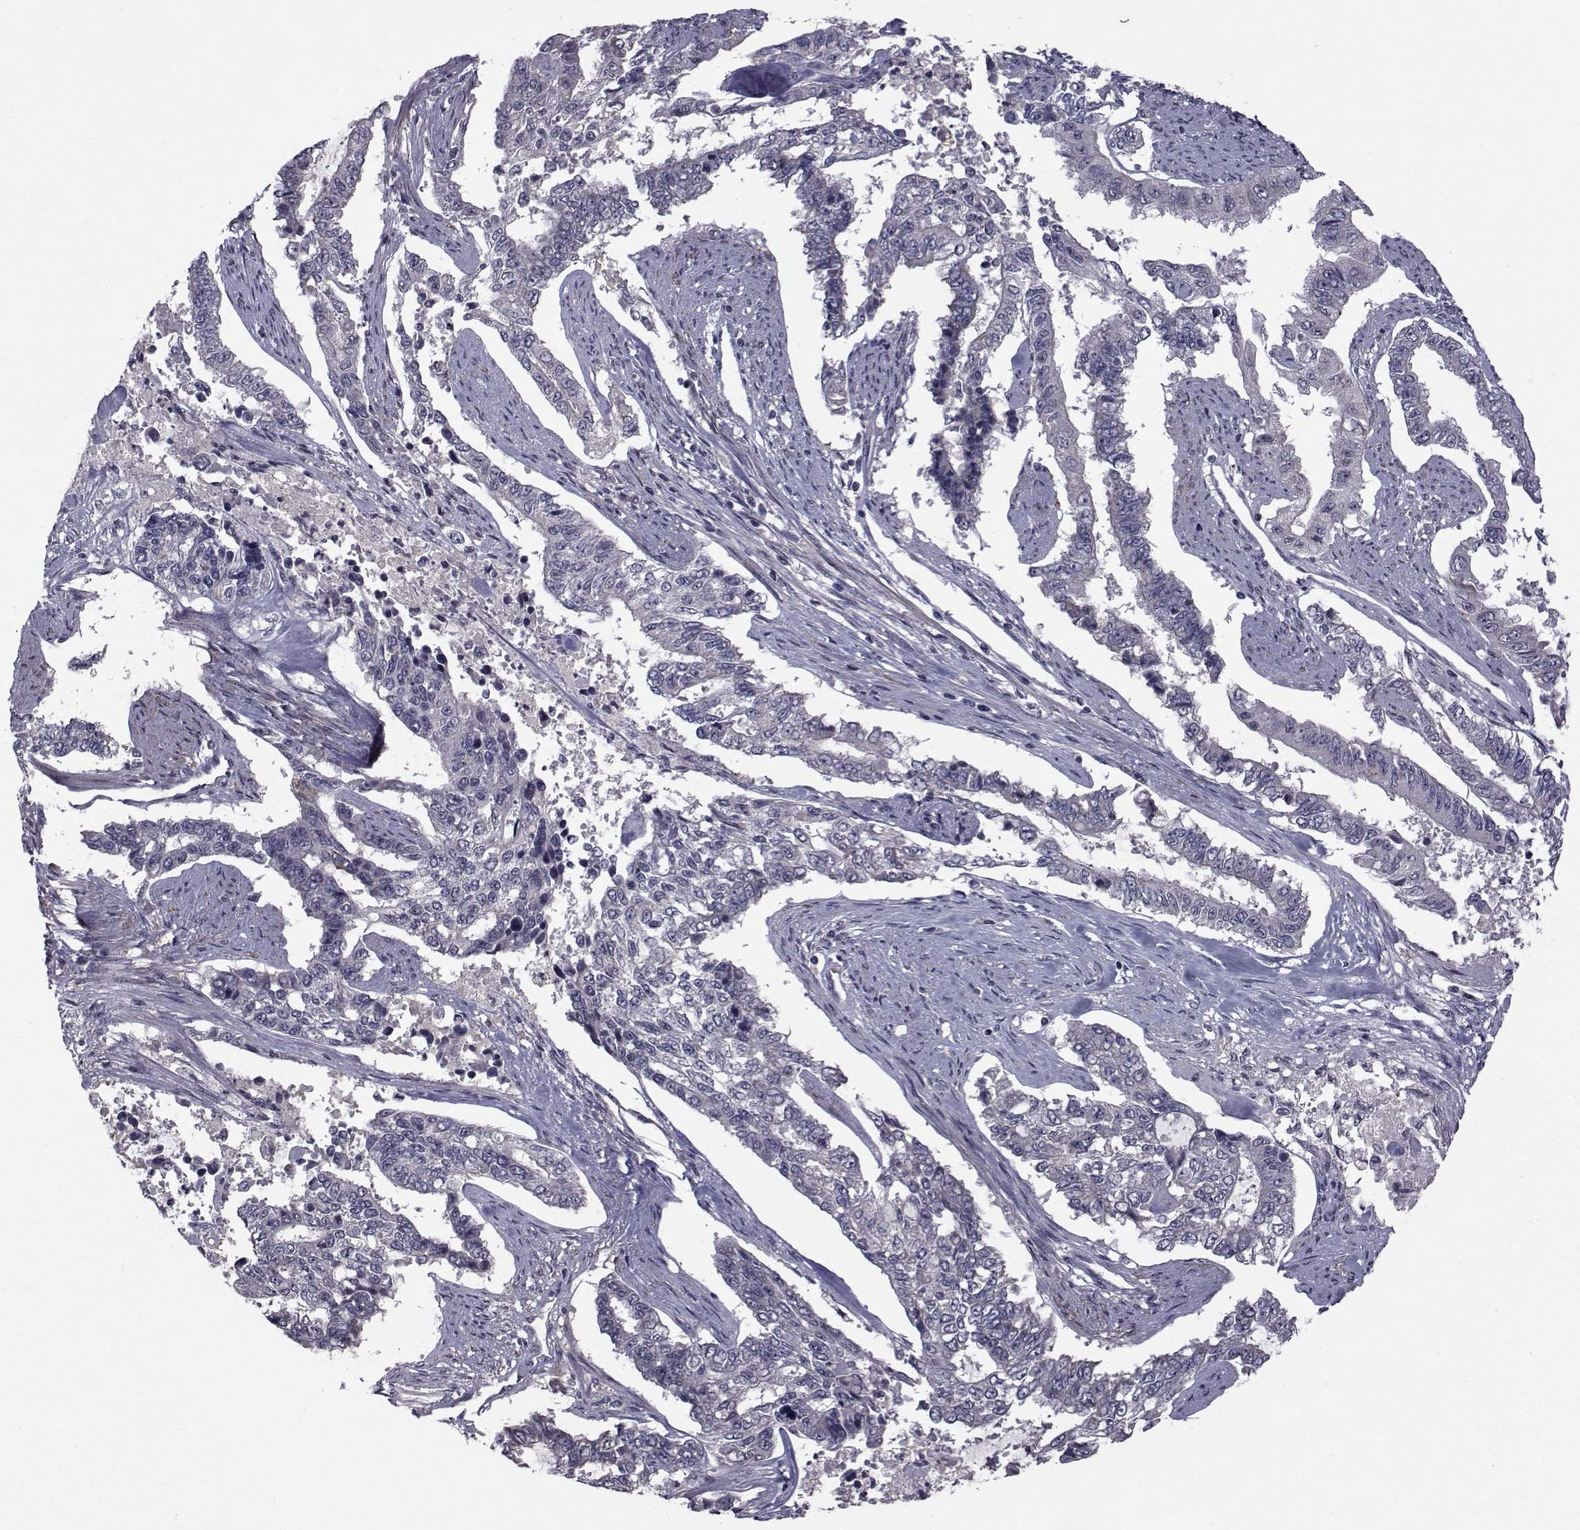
{"staining": {"intensity": "negative", "quantity": "none", "location": "none"}, "tissue": "endometrial cancer", "cell_type": "Tumor cells", "image_type": "cancer", "snomed": [{"axis": "morphology", "description": "Adenocarcinoma, NOS"}, {"axis": "topography", "description": "Uterus"}], "caption": "Protein analysis of endometrial adenocarcinoma reveals no significant staining in tumor cells.", "gene": "FDXR", "patient": {"sex": "female", "age": 59}}